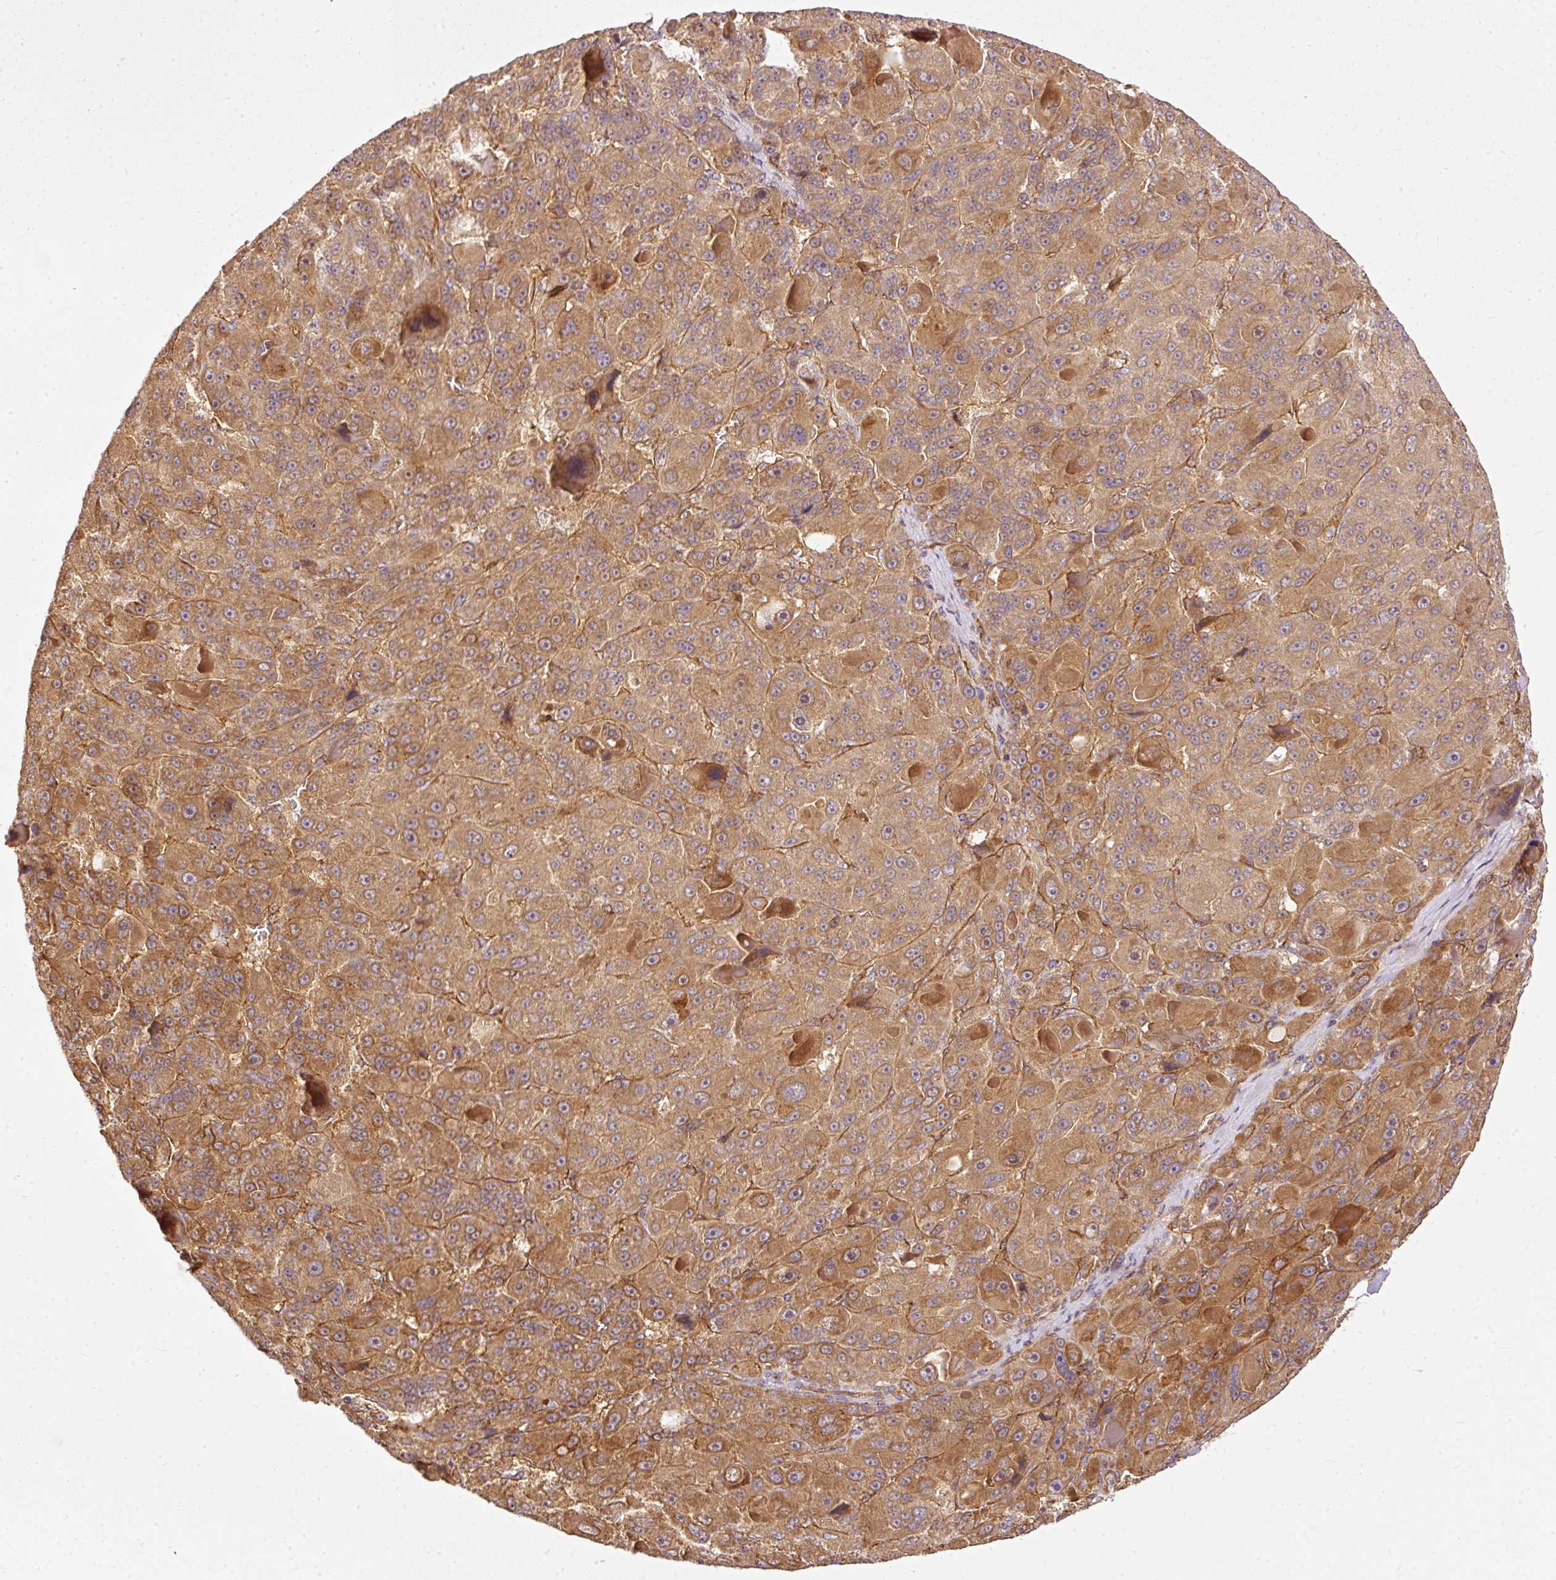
{"staining": {"intensity": "strong", "quantity": ">75%", "location": "cytoplasmic/membranous"}, "tissue": "liver cancer", "cell_type": "Tumor cells", "image_type": "cancer", "snomed": [{"axis": "morphology", "description": "Carcinoma, Hepatocellular, NOS"}, {"axis": "topography", "description": "Liver"}], "caption": "Immunohistochemical staining of human hepatocellular carcinoma (liver) shows high levels of strong cytoplasmic/membranous protein positivity in about >75% of tumor cells.", "gene": "MIF4GD", "patient": {"sex": "male", "age": 76}}